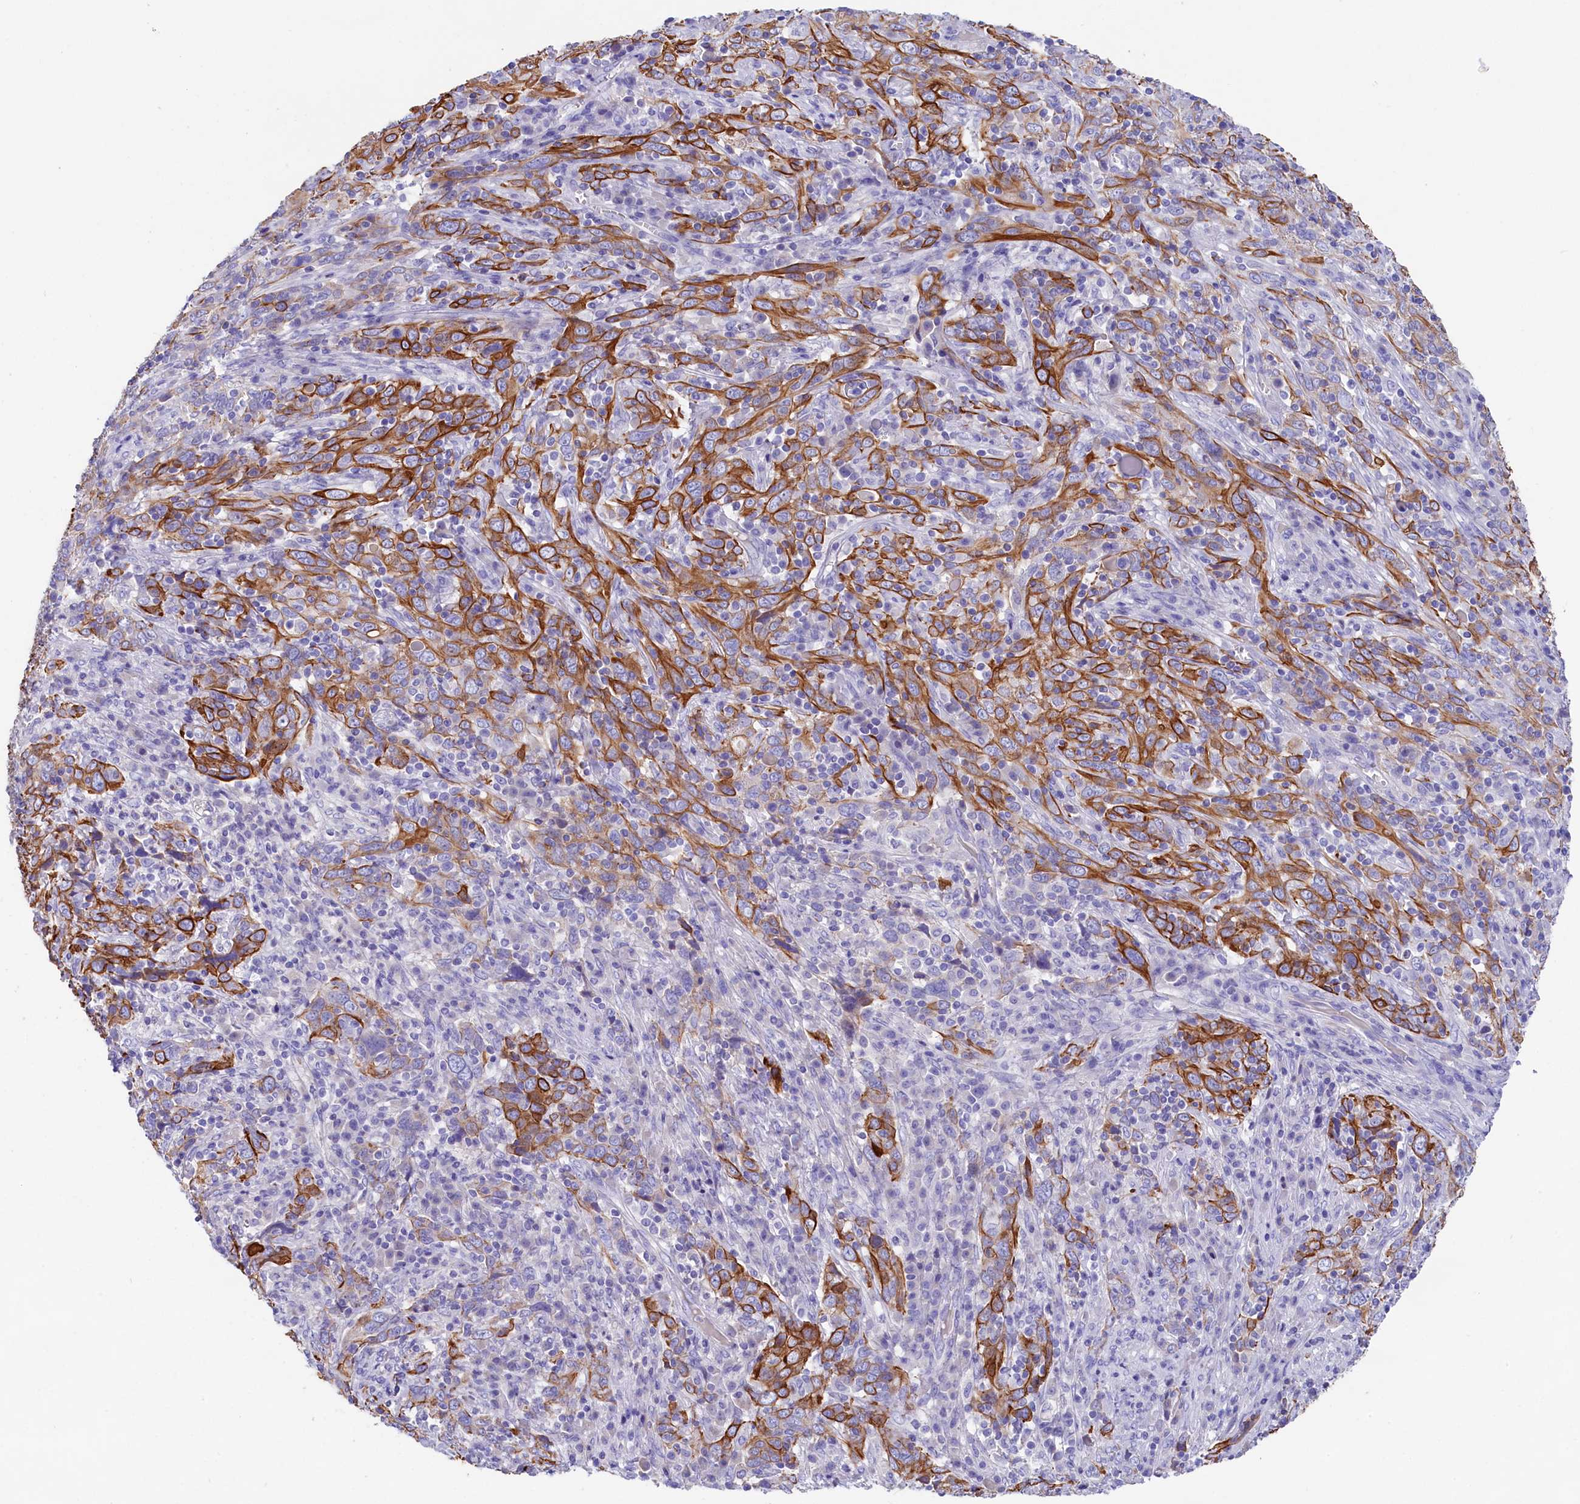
{"staining": {"intensity": "strong", "quantity": "25%-75%", "location": "cytoplasmic/membranous"}, "tissue": "cervical cancer", "cell_type": "Tumor cells", "image_type": "cancer", "snomed": [{"axis": "morphology", "description": "Squamous cell carcinoma, NOS"}, {"axis": "topography", "description": "Cervix"}], "caption": "This is an image of IHC staining of squamous cell carcinoma (cervical), which shows strong positivity in the cytoplasmic/membranous of tumor cells.", "gene": "SULT2A1", "patient": {"sex": "female", "age": 46}}